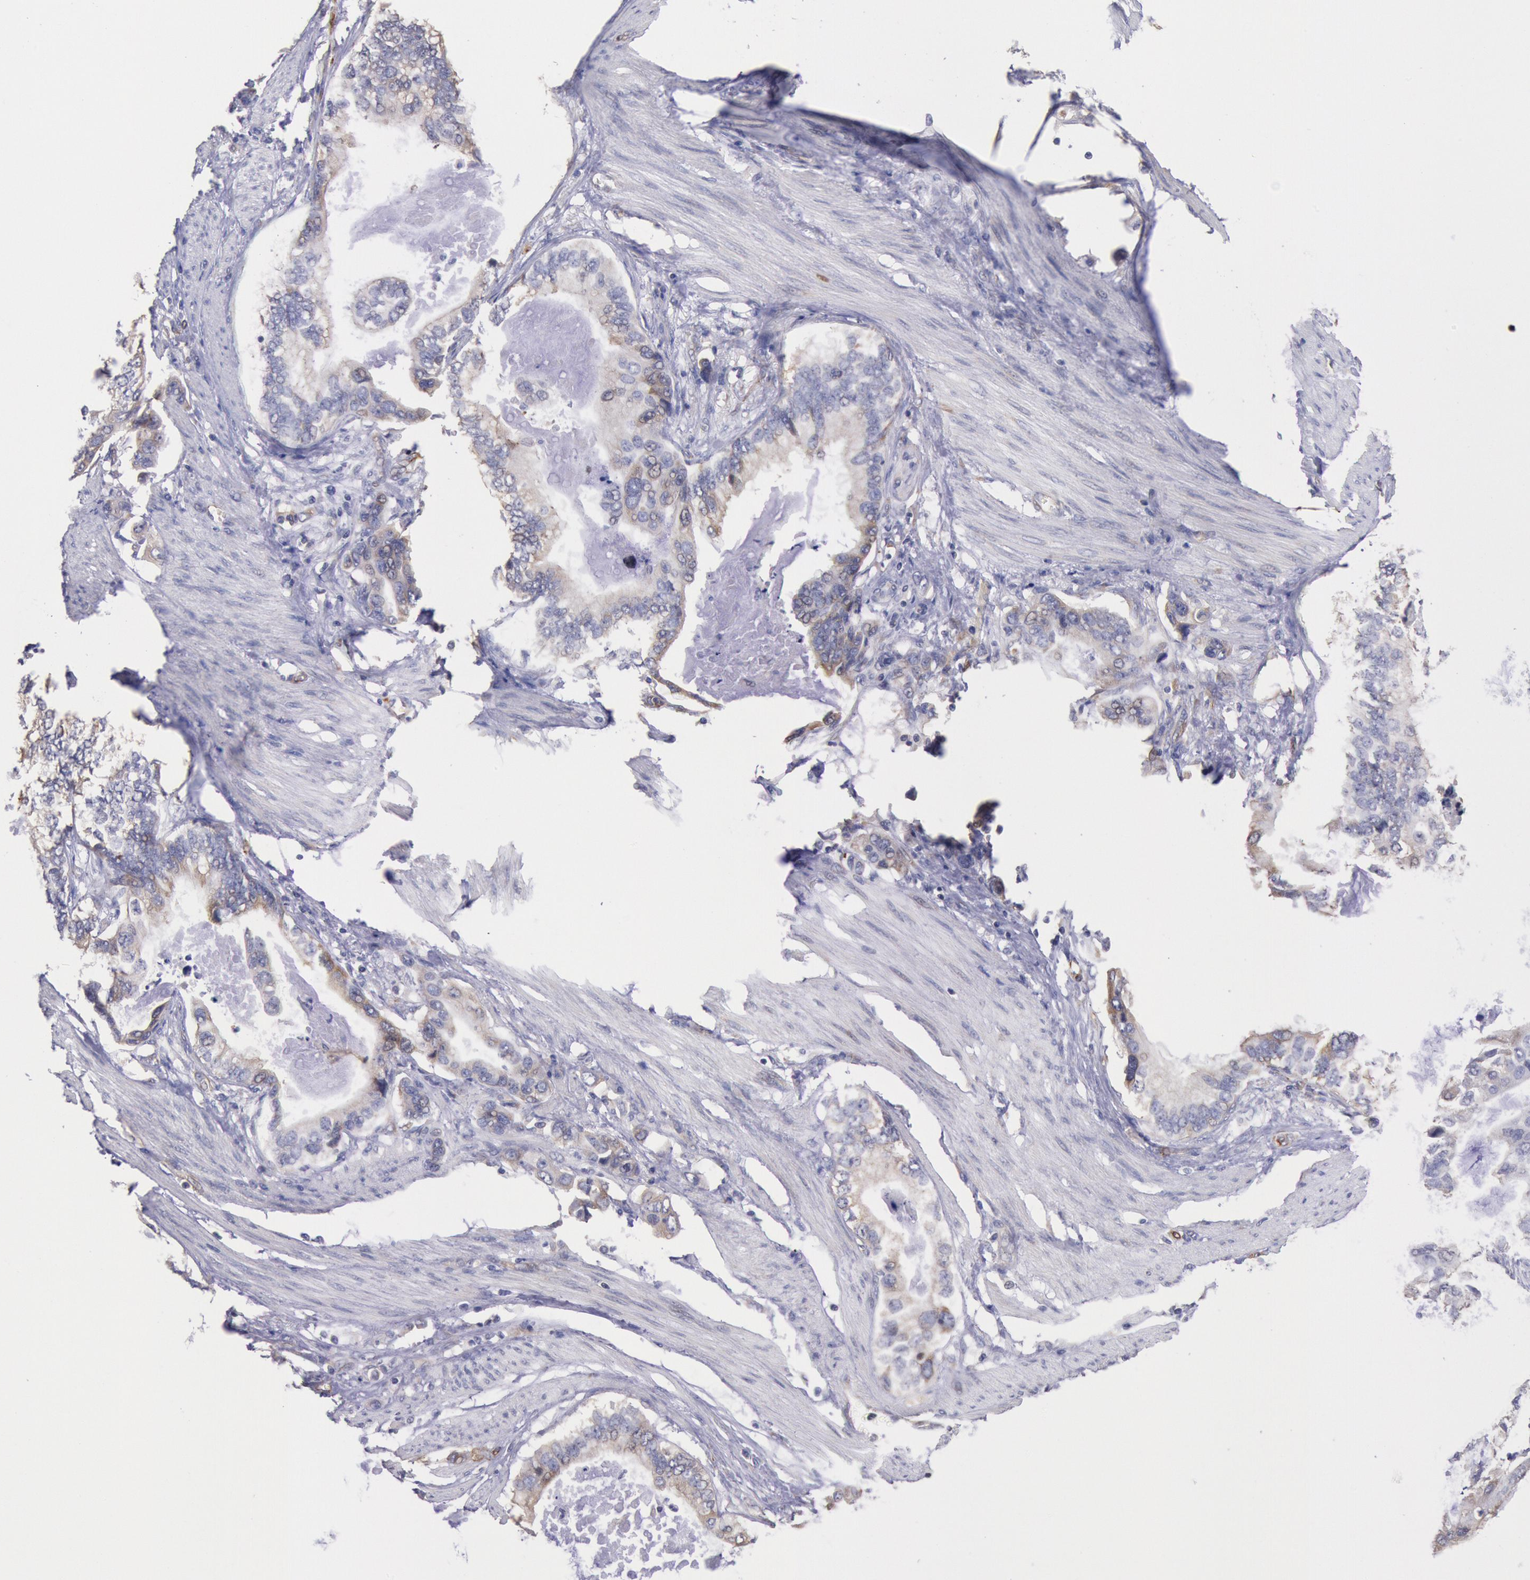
{"staining": {"intensity": "weak", "quantity": ">75%", "location": "cytoplasmic/membranous"}, "tissue": "stomach cancer", "cell_type": "Tumor cells", "image_type": "cancer", "snomed": [{"axis": "morphology", "description": "Adenocarcinoma, NOS"}, {"axis": "topography", "description": "Pancreas"}, {"axis": "topography", "description": "Stomach, upper"}], "caption": "High-power microscopy captured an IHC micrograph of stomach cancer (adenocarcinoma), revealing weak cytoplasmic/membranous staining in approximately >75% of tumor cells. (IHC, brightfield microscopy, high magnification).", "gene": "DRG1", "patient": {"sex": "male", "age": 77}}